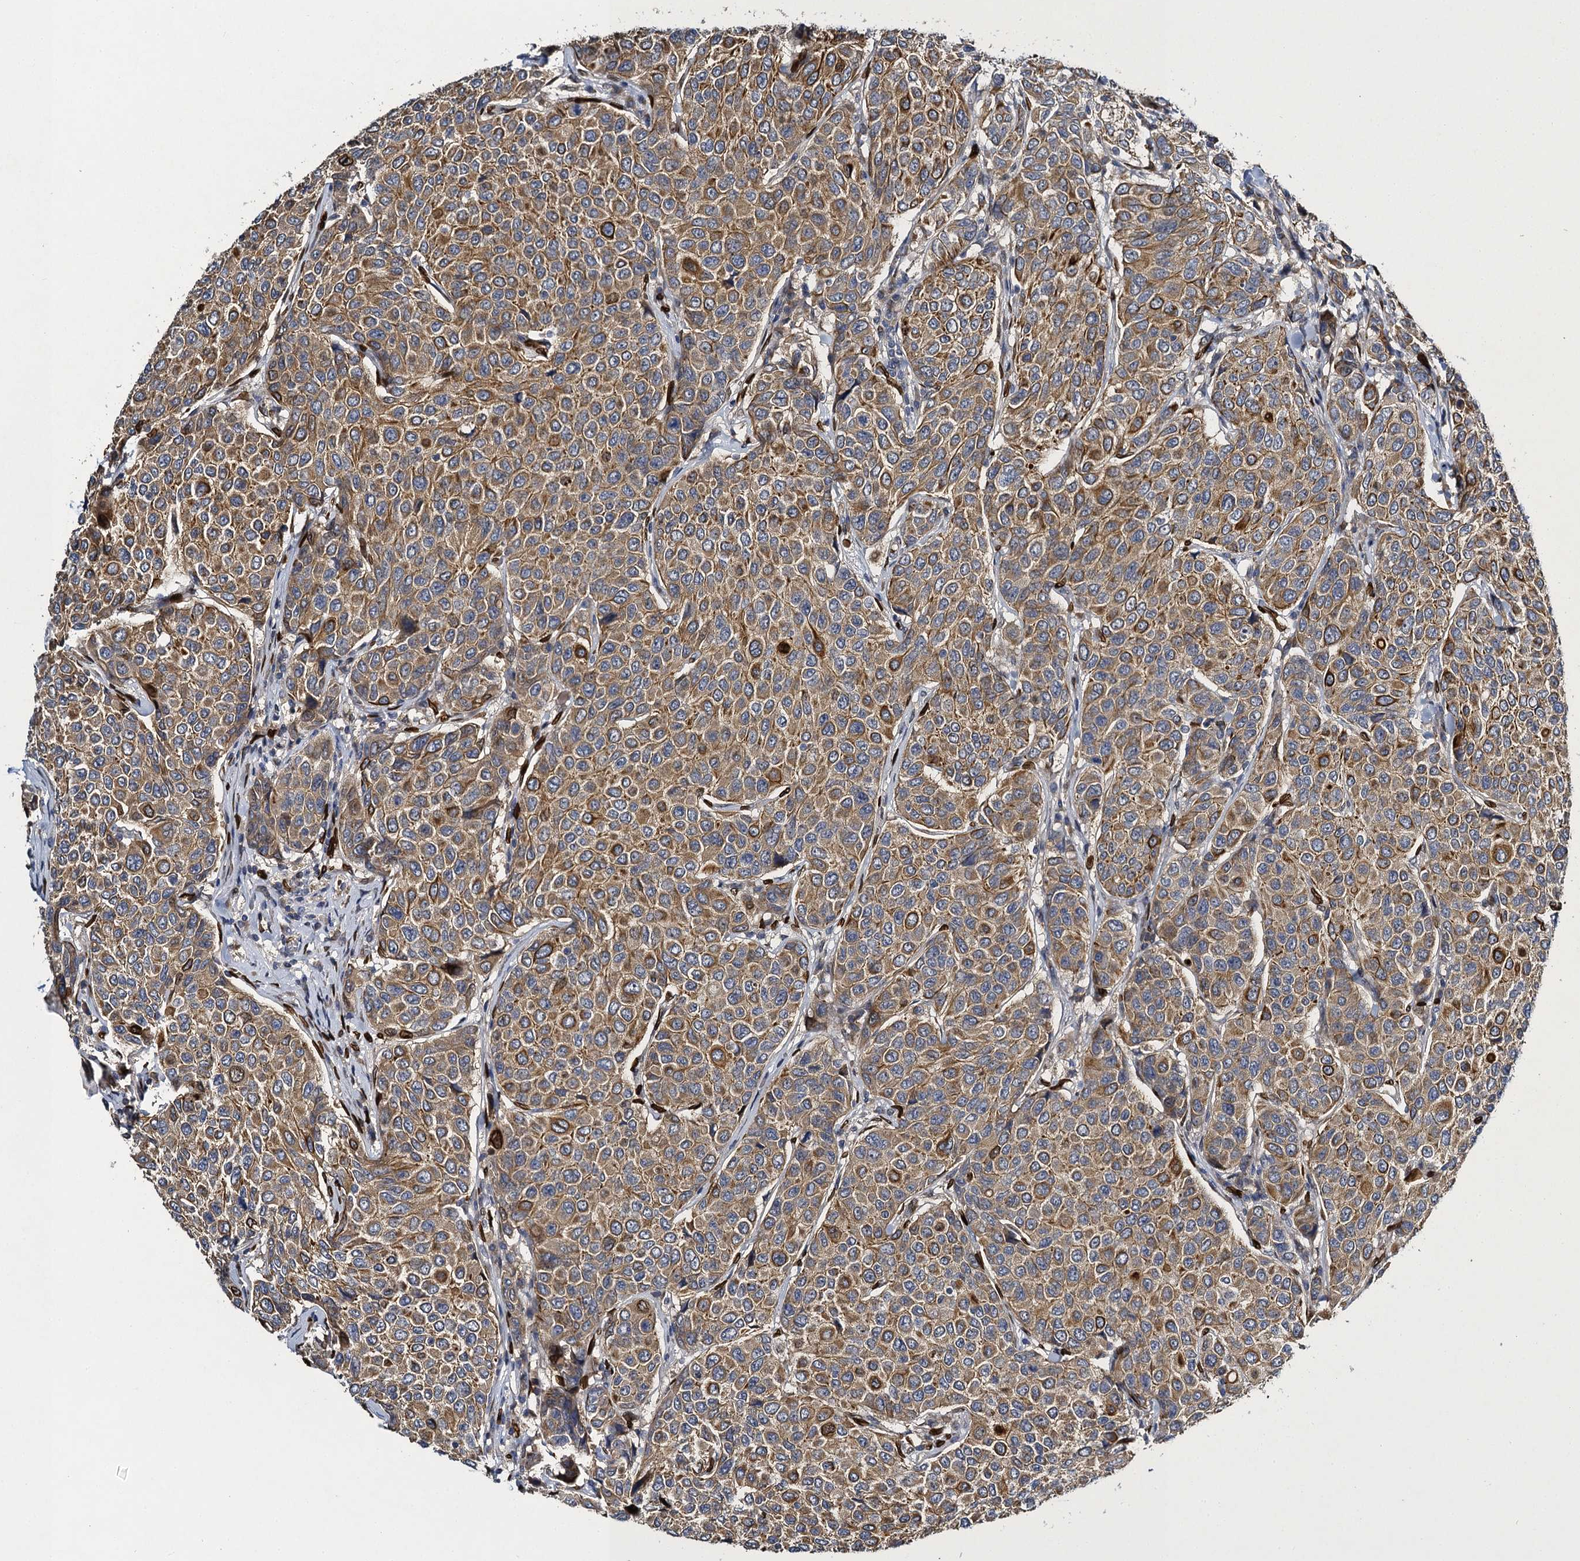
{"staining": {"intensity": "moderate", "quantity": ">75%", "location": "cytoplasmic/membranous"}, "tissue": "breast cancer", "cell_type": "Tumor cells", "image_type": "cancer", "snomed": [{"axis": "morphology", "description": "Duct carcinoma"}, {"axis": "topography", "description": "Breast"}], "caption": "Moderate cytoplasmic/membranous staining for a protein is present in about >75% of tumor cells of infiltrating ductal carcinoma (breast) using immunohistochemistry.", "gene": "SLC11A2", "patient": {"sex": "female", "age": 55}}